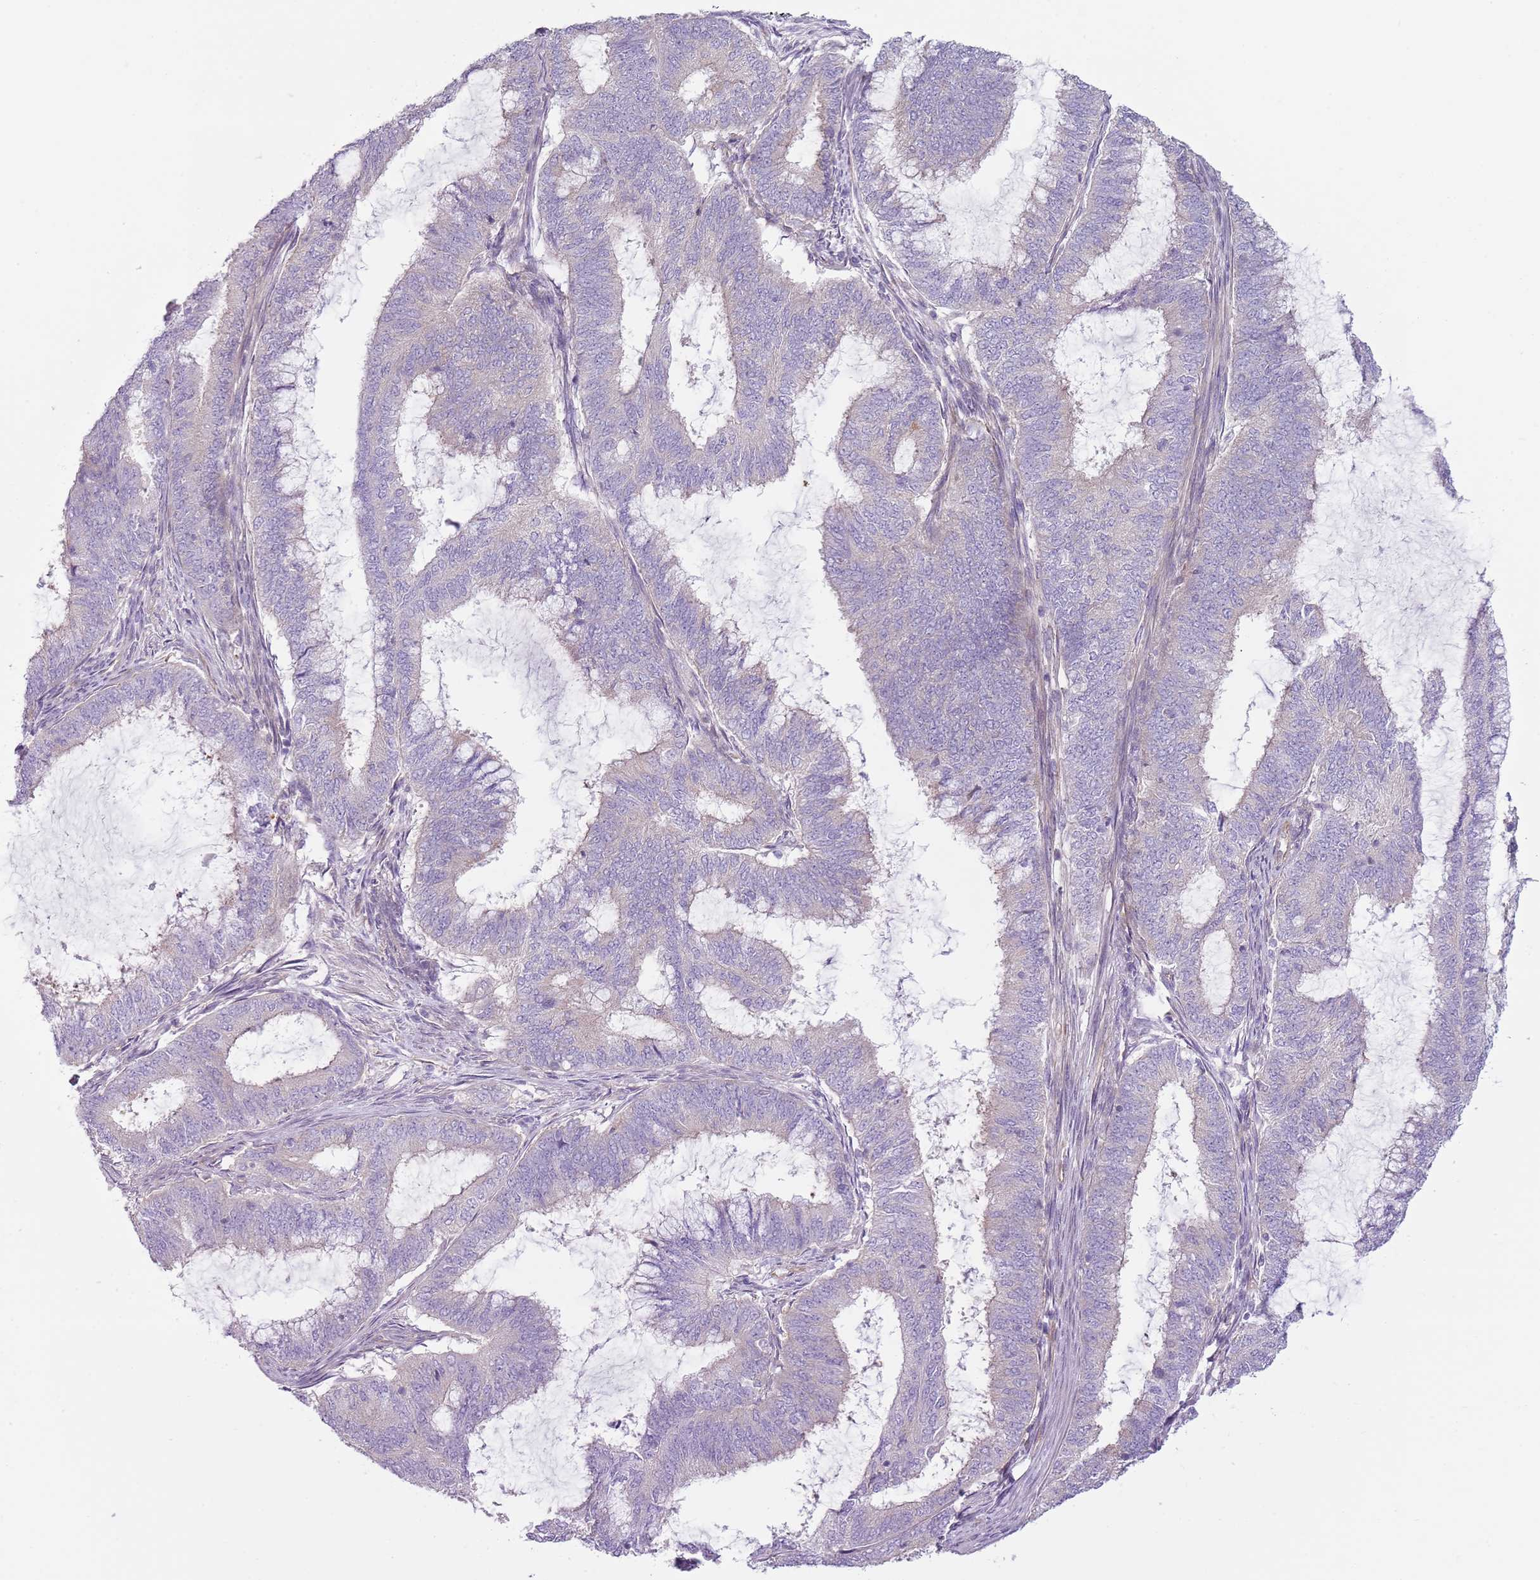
{"staining": {"intensity": "negative", "quantity": "none", "location": "none"}, "tissue": "endometrial cancer", "cell_type": "Tumor cells", "image_type": "cancer", "snomed": [{"axis": "morphology", "description": "Adenocarcinoma, NOS"}, {"axis": "topography", "description": "Endometrium"}], "caption": "Protein analysis of adenocarcinoma (endometrial) exhibits no significant staining in tumor cells. (DAB (3,3'-diaminobenzidine) immunohistochemistry visualized using brightfield microscopy, high magnification).", "gene": "SNX1", "patient": {"sex": "female", "age": 51}}